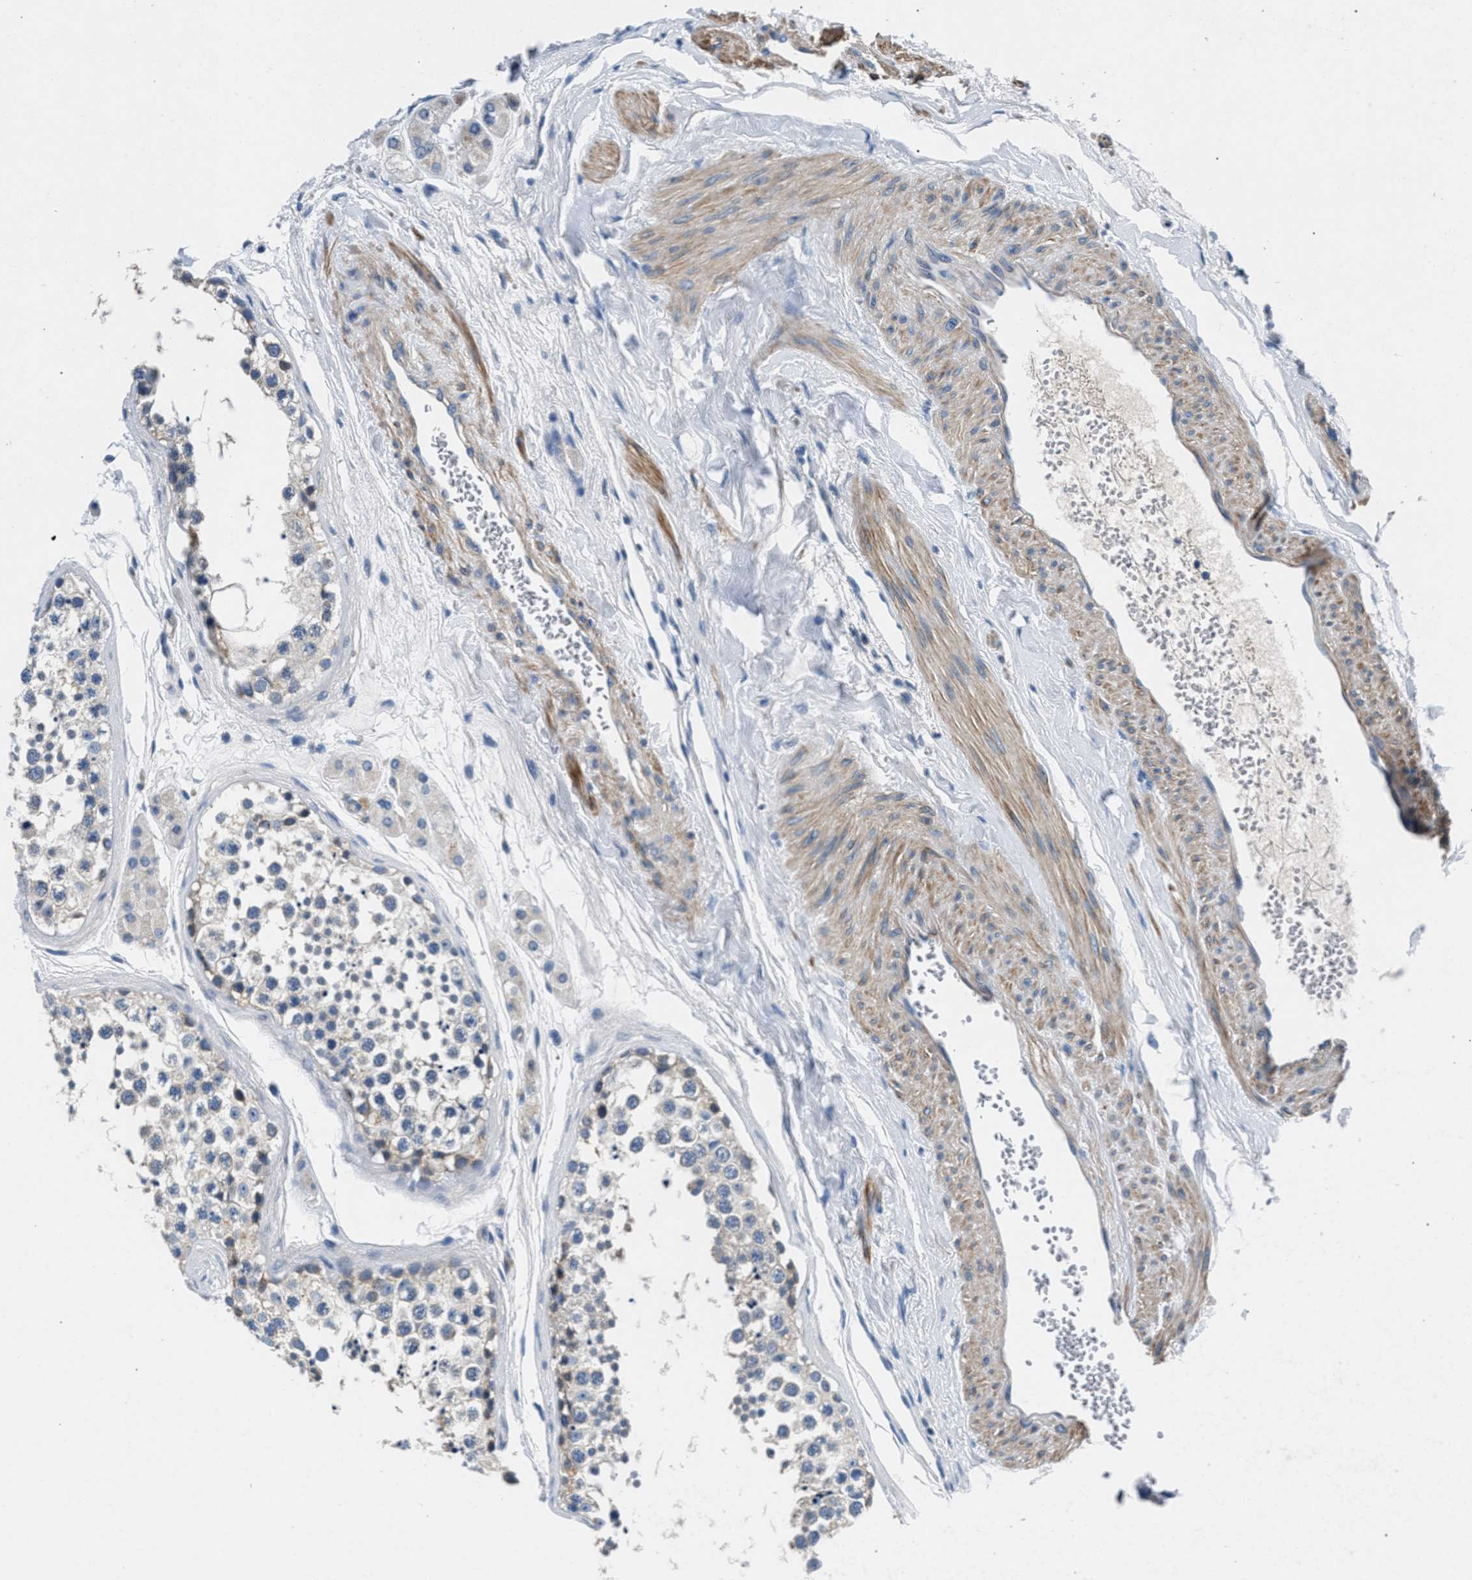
{"staining": {"intensity": "weak", "quantity": "<25%", "location": "cytoplasmic/membranous"}, "tissue": "testis", "cell_type": "Cells in seminiferous ducts", "image_type": "normal", "snomed": [{"axis": "morphology", "description": "Normal tissue, NOS"}, {"axis": "topography", "description": "Testis"}], "caption": "The photomicrograph demonstrates no significant expression in cells in seminiferous ducts of testis. (DAB (3,3'-diaminobenzidine) immunohistochemistry (IHC) with hematoxylin counter stain).", "gene": "CDRT4", "patient": {"sex": "male", "age": 56}}